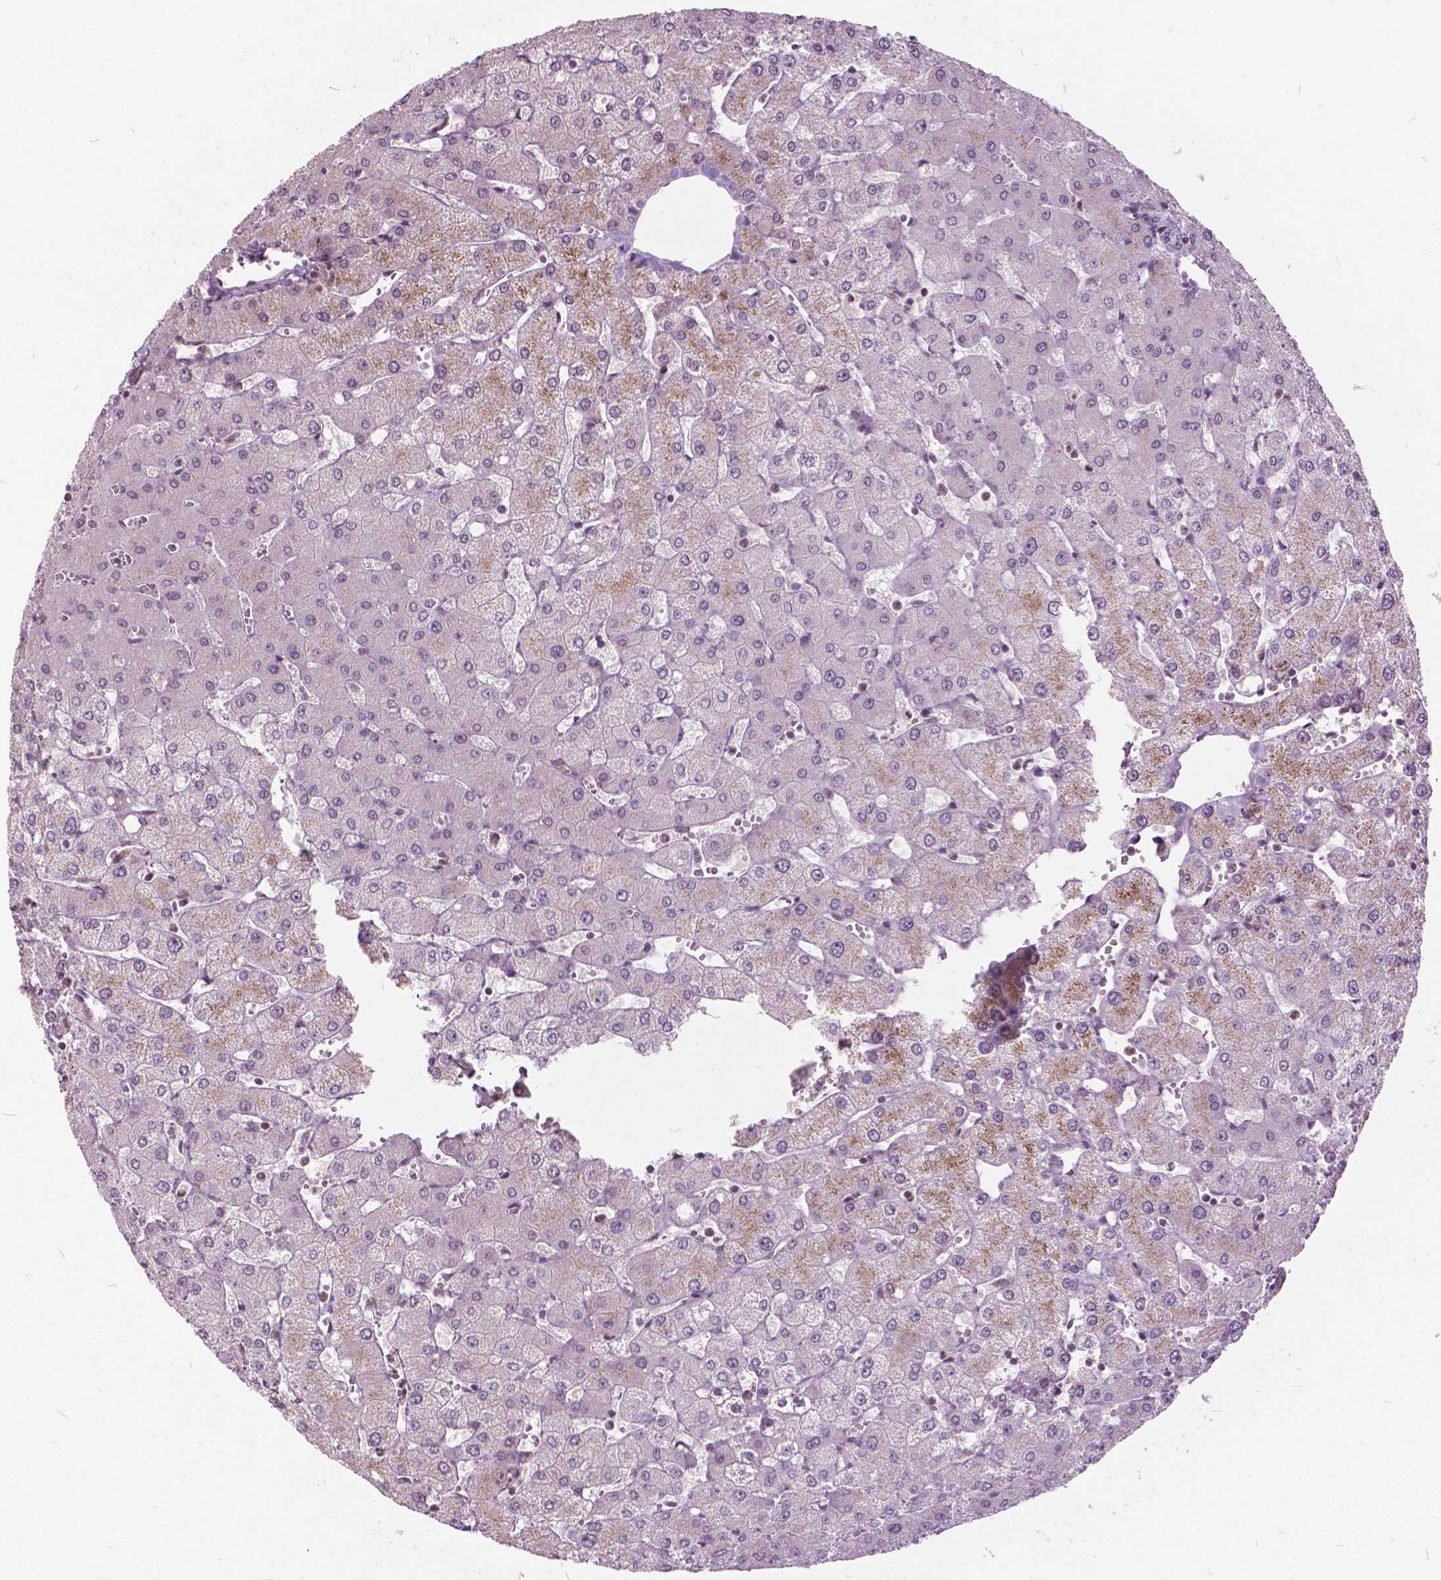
{"staining": {"intensity": "negative", "quantity": "none", "location": "none"}, "tissue": "liver", "cell_type": "Cholangiocytes", "image_type": "normal", "snomed": [{"axis": "morphology", "description": "Normal tissue, NOS"}, {"axis": "topography", "description": "Liver"}], "caption": "Liver stained for a protein using IHC exhibits no expression cholangiocytes.", "gene": "STAT5B", "patient": {"sex": "female", "age": 54}}